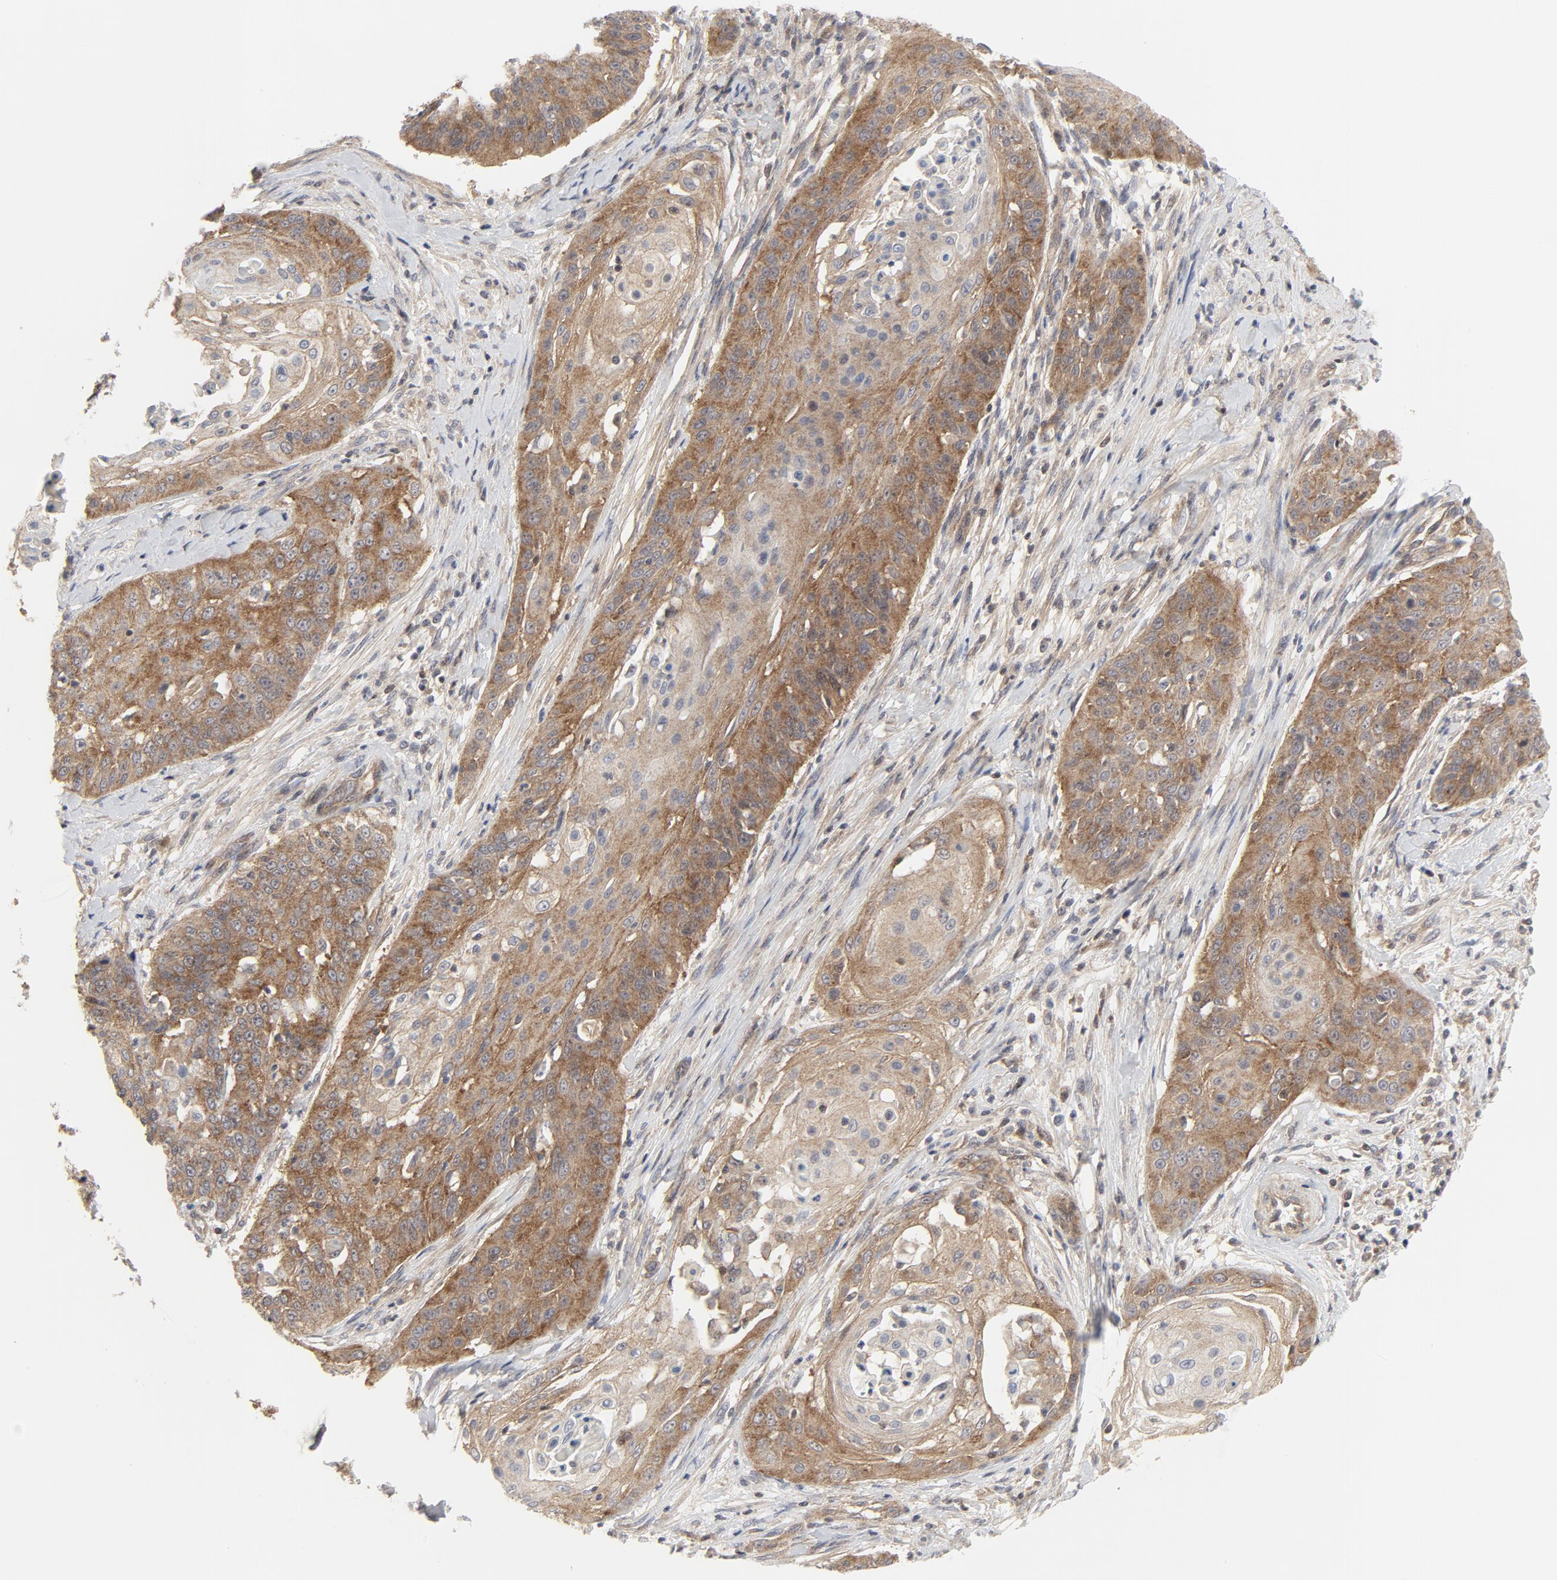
{"staining": {"intensity": "weak", "quantity": ">75%", "location": "cytoplasmic/membranous"}, "tissue": "cervical cancer", "cell_type": "Tumor cells", "image_type": "cancer", "snomed": [{"axis": "morphology", "description": "Squamous cell carcinoma, NOS"}, {"axis": "topography", "description": "Cervix"}], "caption": "This is a photomicrograph of immunohistochemistry (IHC) staining of cervical cancer (squamous cell carcinoma), which shows weak positivity in the cytoplasmic/membranous of tumor cells.", "gene": "MAP2K7", "patient": {"sex": "female", "age": 64}}